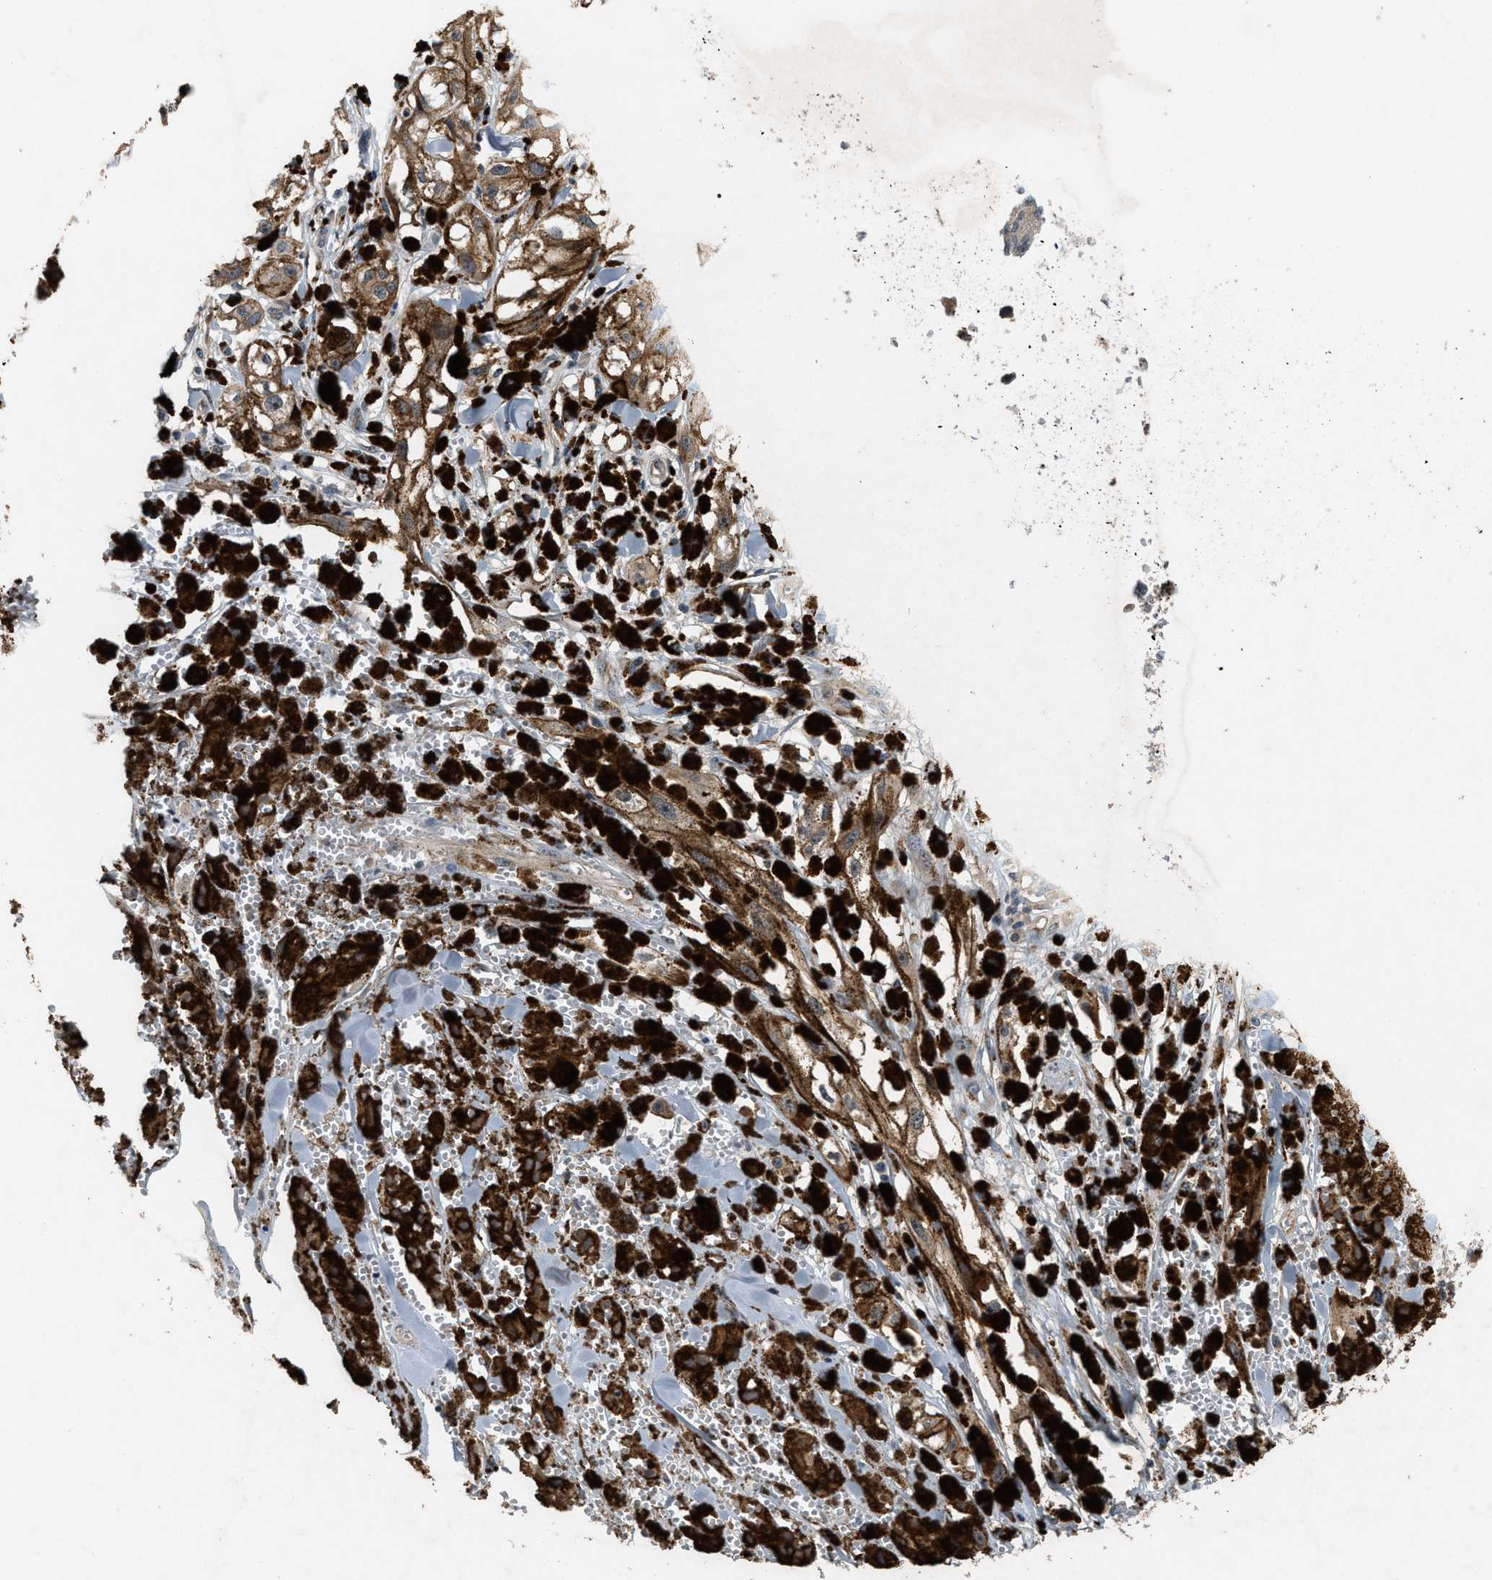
{"staining": {"intensity": "moderate", "quantity": ">75%", "location": "cytoplasmic/membranous"}, "tissue": "melanoma", "cell_type": "Tumor cells", "image_type": "cancer", "snomed": [{"axis": "morphology", "description": "Malignant melanoma, NOS"}, {"axis": "topography", "description": "Skin"}], "caption": "IHC image of human malignant melanoma stained for a protein (brown), which reveals medium levels of moderate cytoplasmic/membranous staining in about >75% of tumor cells.", "gene": "MFSD6", "patient": {"sex": "male", "age": 88}}